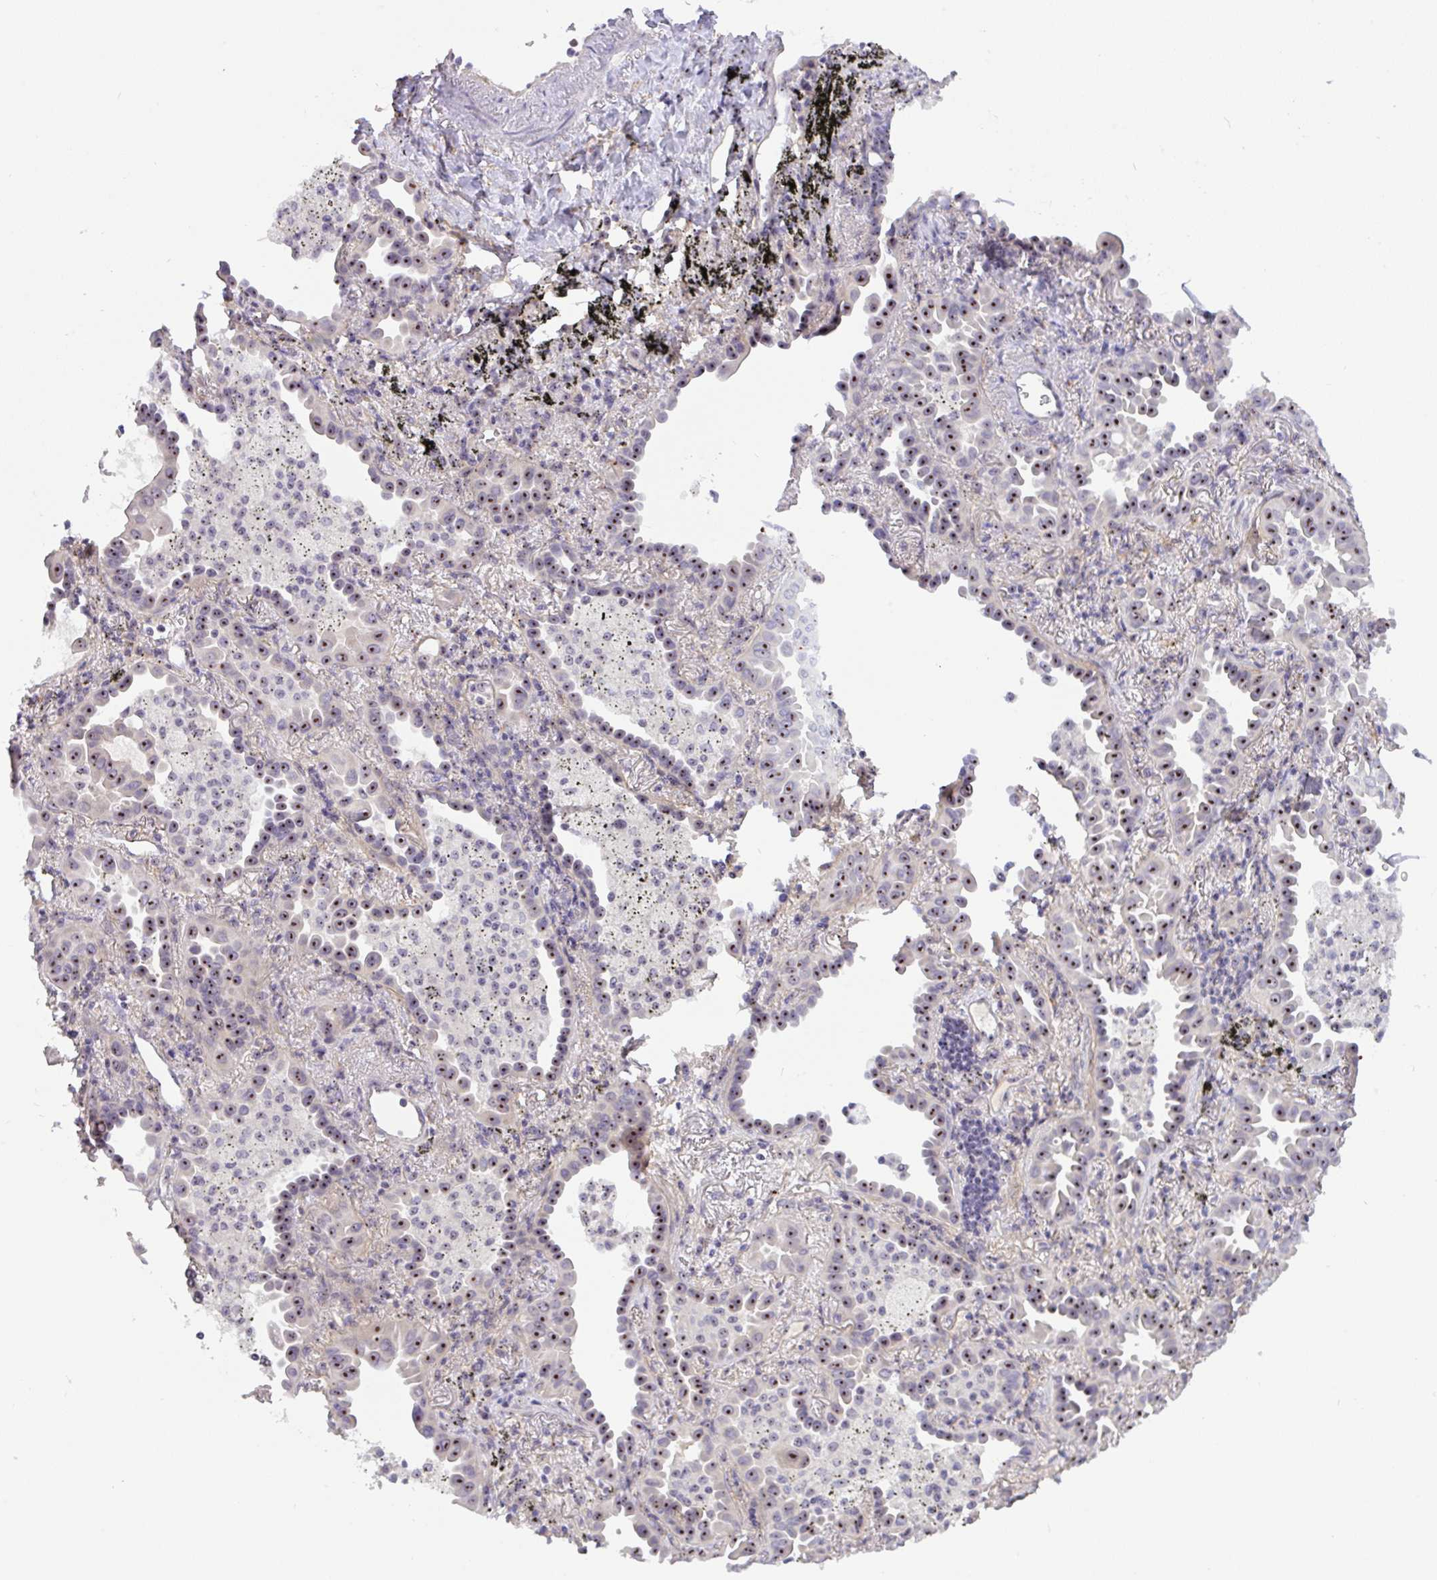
{"staining": {"intensity": "strong", "quantity": ">75%", "location": "nuclear"}, "tissue": "lung cancer", "cell_type": "Tumor cells", "image_type": "cancer", "snomed": [{"axis": "morphology", "description": "Adenocarcinoma, NOS"}, {"axis": "topography", "description": "Lung"}], "caption": "Immunohistochemical staining of lung cancer (adenocarcinoma) reveals high levels of strong nuclear protein staining in approximately >75% of tumor cells. (DAB (3,3'-diaminobenzidine) = brown stain, brightfield microscopy at high magnification).", "gene": "MXRA8", "patient": {"sex": "male", "age": 68}}